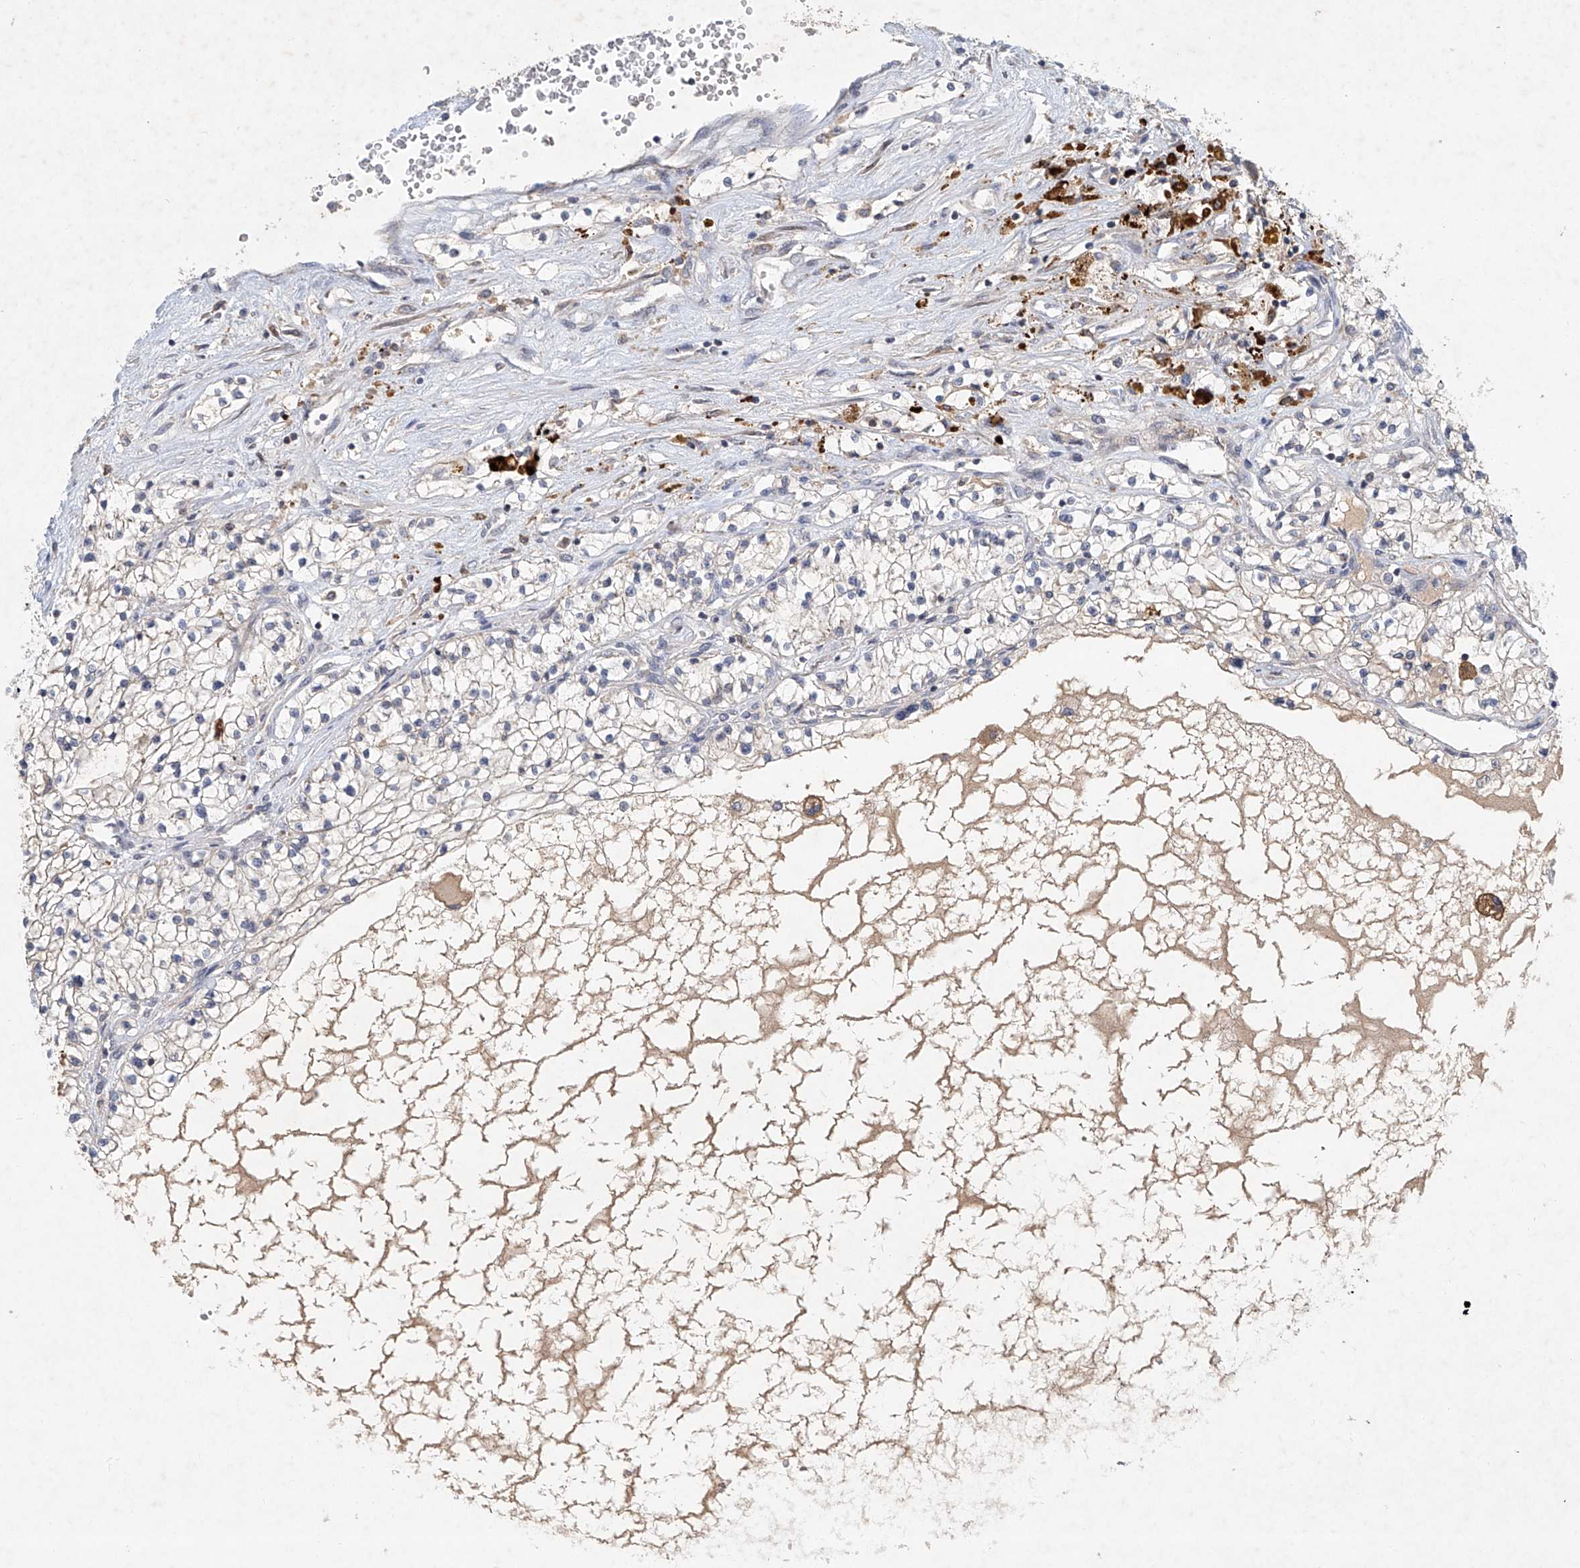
{"staining": {"intensity": "weak", "quantity": "25%-75%", "location": "cytoplasmic/membranous"}, "tissue": "renal cancer", "cell_type": "Tumor cells", "image_type": "cancer", "snomed": [{"axis": "morphology", "description": "Normal tissue, NOS"}, {"axis": "morphology", "description": "Adenocarcinoma, NOS"}, {"axis": "topography", "description": "Kidney"}], "caption": "Immunohistochemistry (IHC) staining of renal cancer (adenocarcinoma), which shows low levels of weak cytoplasmic/membranous staining in about 25%-75% of tumor cells indicating weak cytoplasmic/membranous protein positivity. The staining was performed using DAB (3,3'-diaminobenzidine) (brown) for protein detection and nuclei were counterstained in hematoxylin (blue).", "gene": "CARMIL1", "patient": {"sex": "male", "age": 68}}